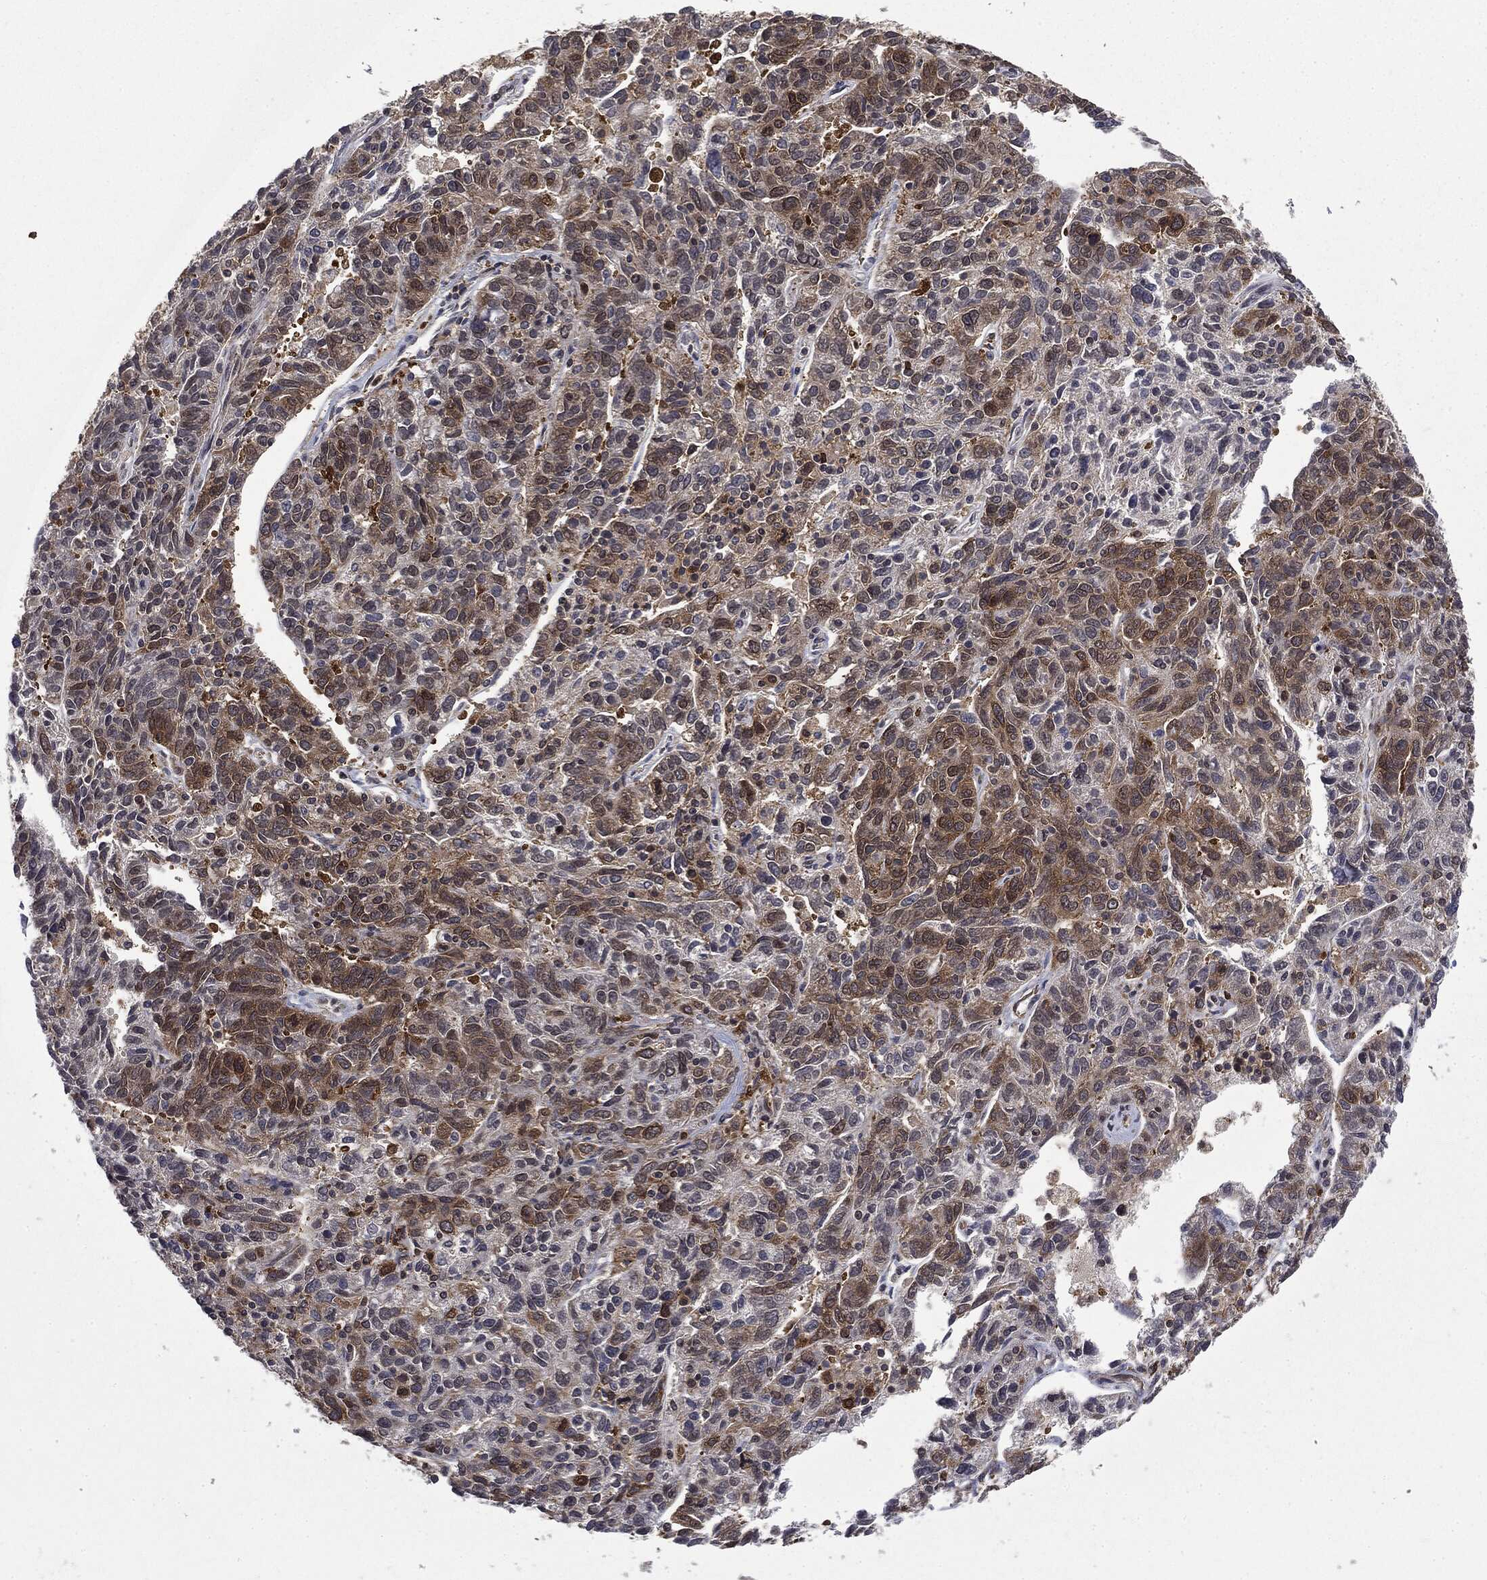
{"staining": {"intensity": "strong", "quantity": "25%-75%", "location": "cytoplasmic/membranous"}, "tissue": "ovarian cancer", "cell_type": "Tumor cells", "image_type": "cancer", "snomed": [{"axis": "morphology", "description": "Cystadenocarcinoma, serous, NOS"}, {"axis": "topography", "description": "Ovary"}], "caption": "An image of human ovarian cancer stained for a protein exhibits strong cytoplasmic/membranous brown staining in tumor cells.", "gene": "SNX5", "patient": {"sex": "female", "age": 71}}